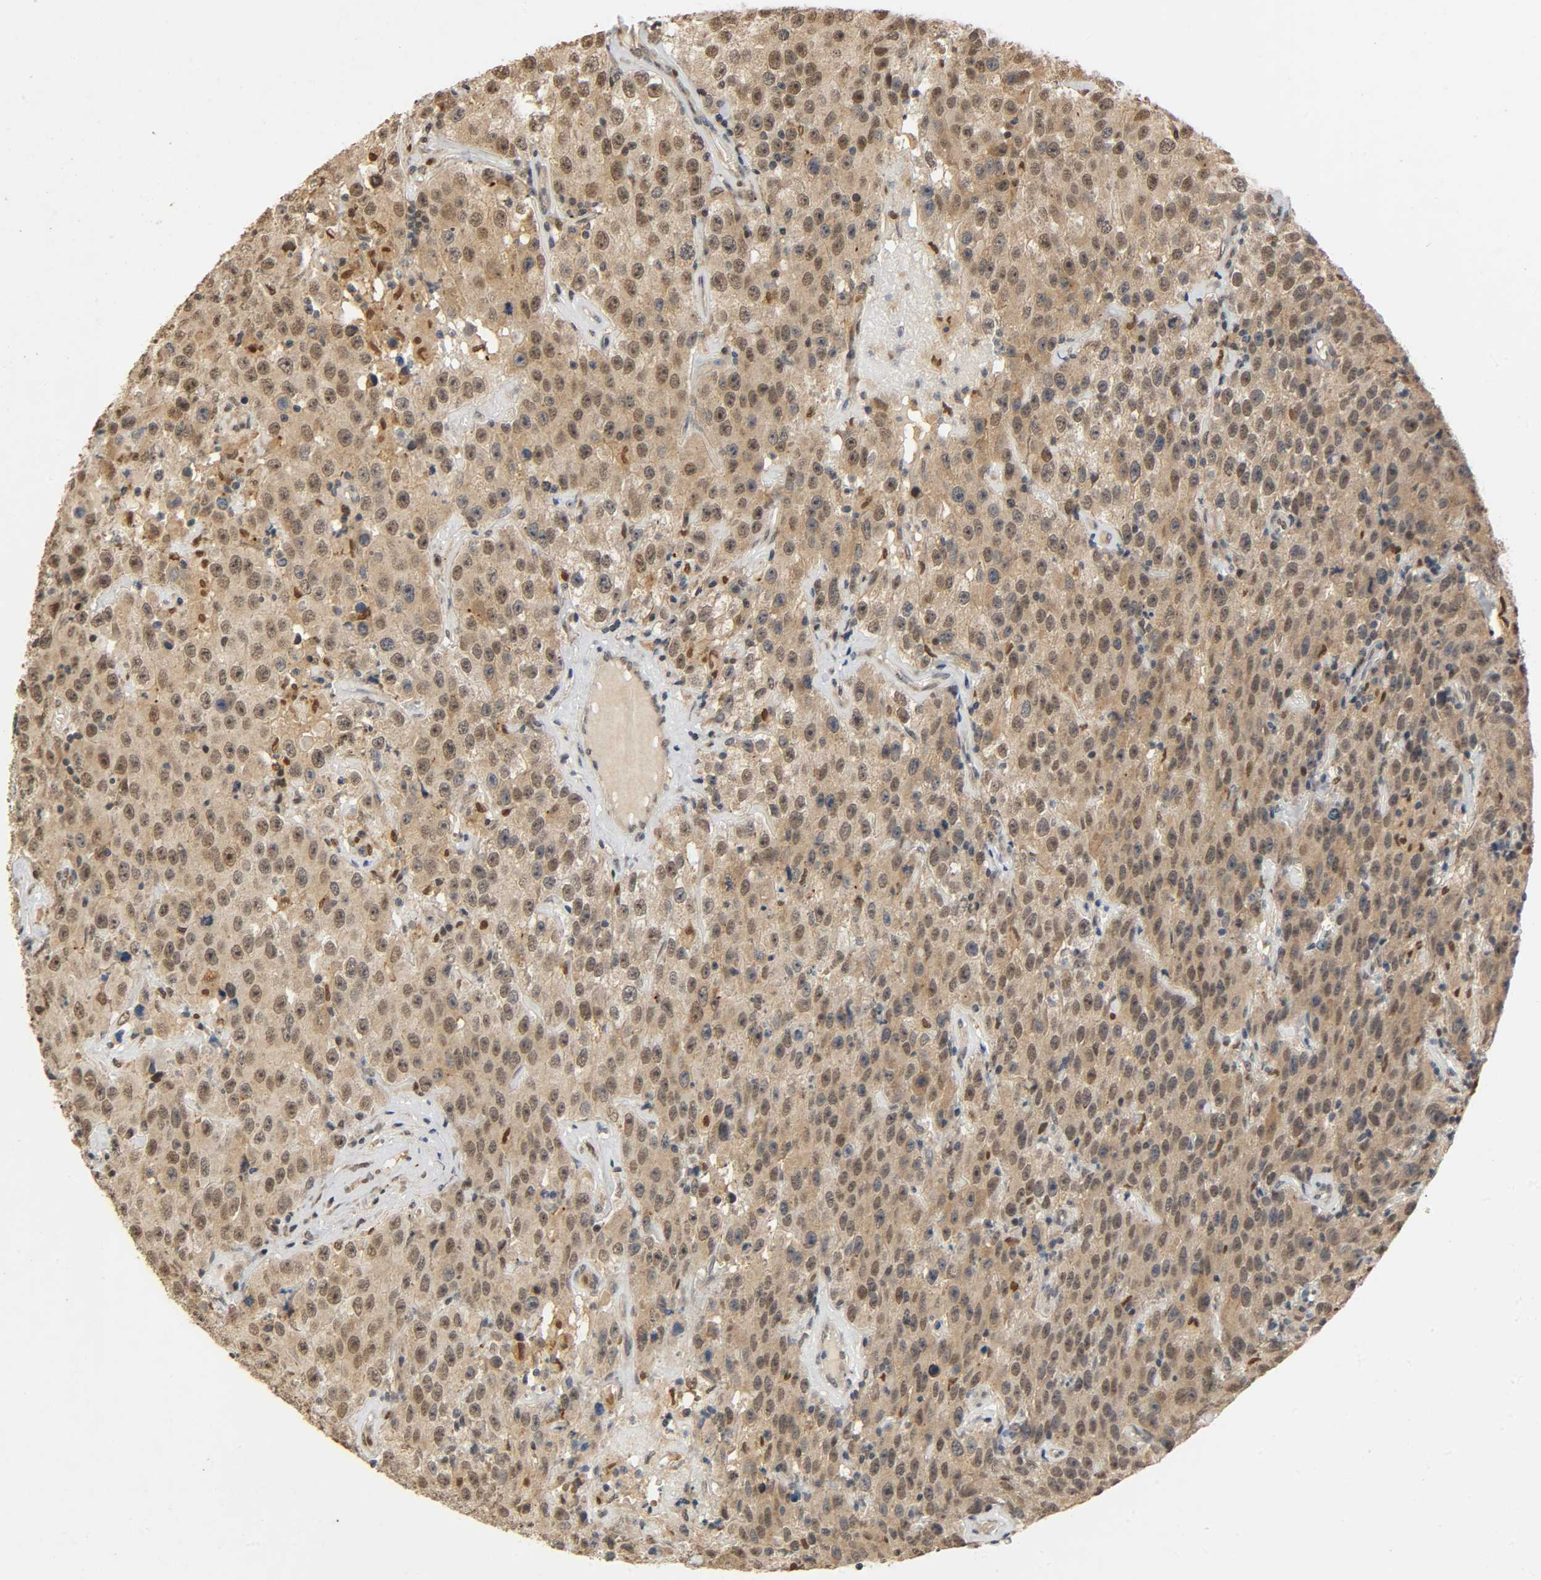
{"staining": {"intensity": "moderate", "quantity": "25%-75%", "location": "cytoplasmic/membranous,nuclear"}, "tissue": "testis cancer", "cell_type": "Tumor cells", "image_type": "cancer", "snomed": [{"axis": "morphology", "description": "Seminoma, NOS"}, {"axis": "topography", "description": "Testis"}], "caption": "This photomicrograph shows testis seminoma stained with IHC to label a protein in brown. The cytoplasmic/membranous and nuclear of tumor cells show moderate positivity for the protein. Nuclei are counter-stained blue.", "gene": "ZFPM2", "patient": {"sex": "male", "age": 52}}